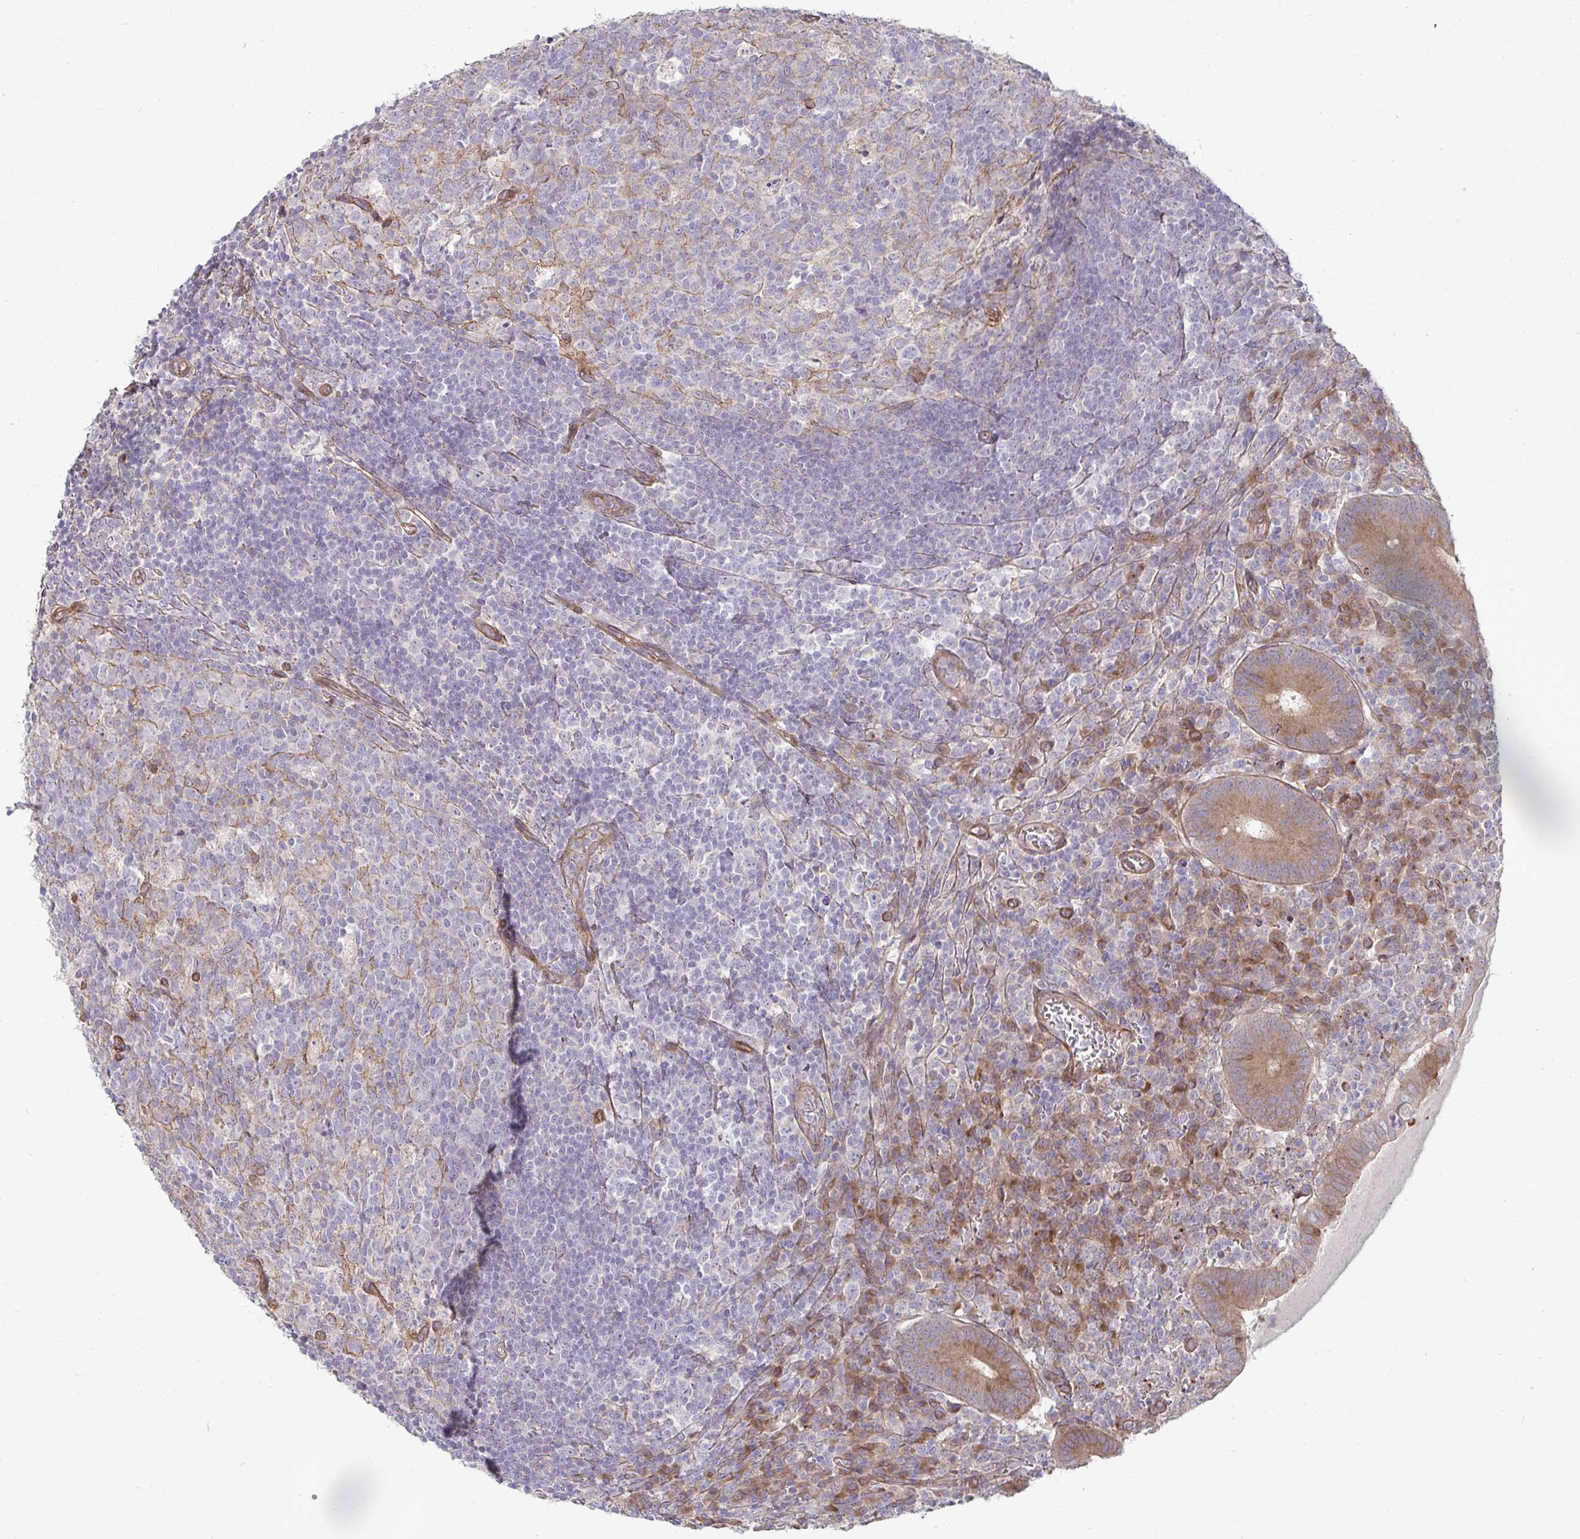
{"staining": {"intensity": "strong", "quantity": "25%-75%", "location": "cytoplasmic/membranous"}, "tissue": "appendix", "cell_type": "Glandular cells", "image_type": "normal", "snomed": [{"axis": "morphology", "description": "Normal tissue, NOS"}, {"axis": "topography", "description": "Appendix"}], "caption": "IHC staining of unremarkable appendix, which demonstrates high levels of strong cytoplasmic/membranous expression in approximately 25%-75% of glandular cells indicating strong cytoplasmic/membranous protein staining. The staining was performed using DAB (brown) for protein detection and nuclei were counterstained in hematoxylin (blue).", "gene": "SH2D1B", "patient": {"sex": "male", "age": 18}}